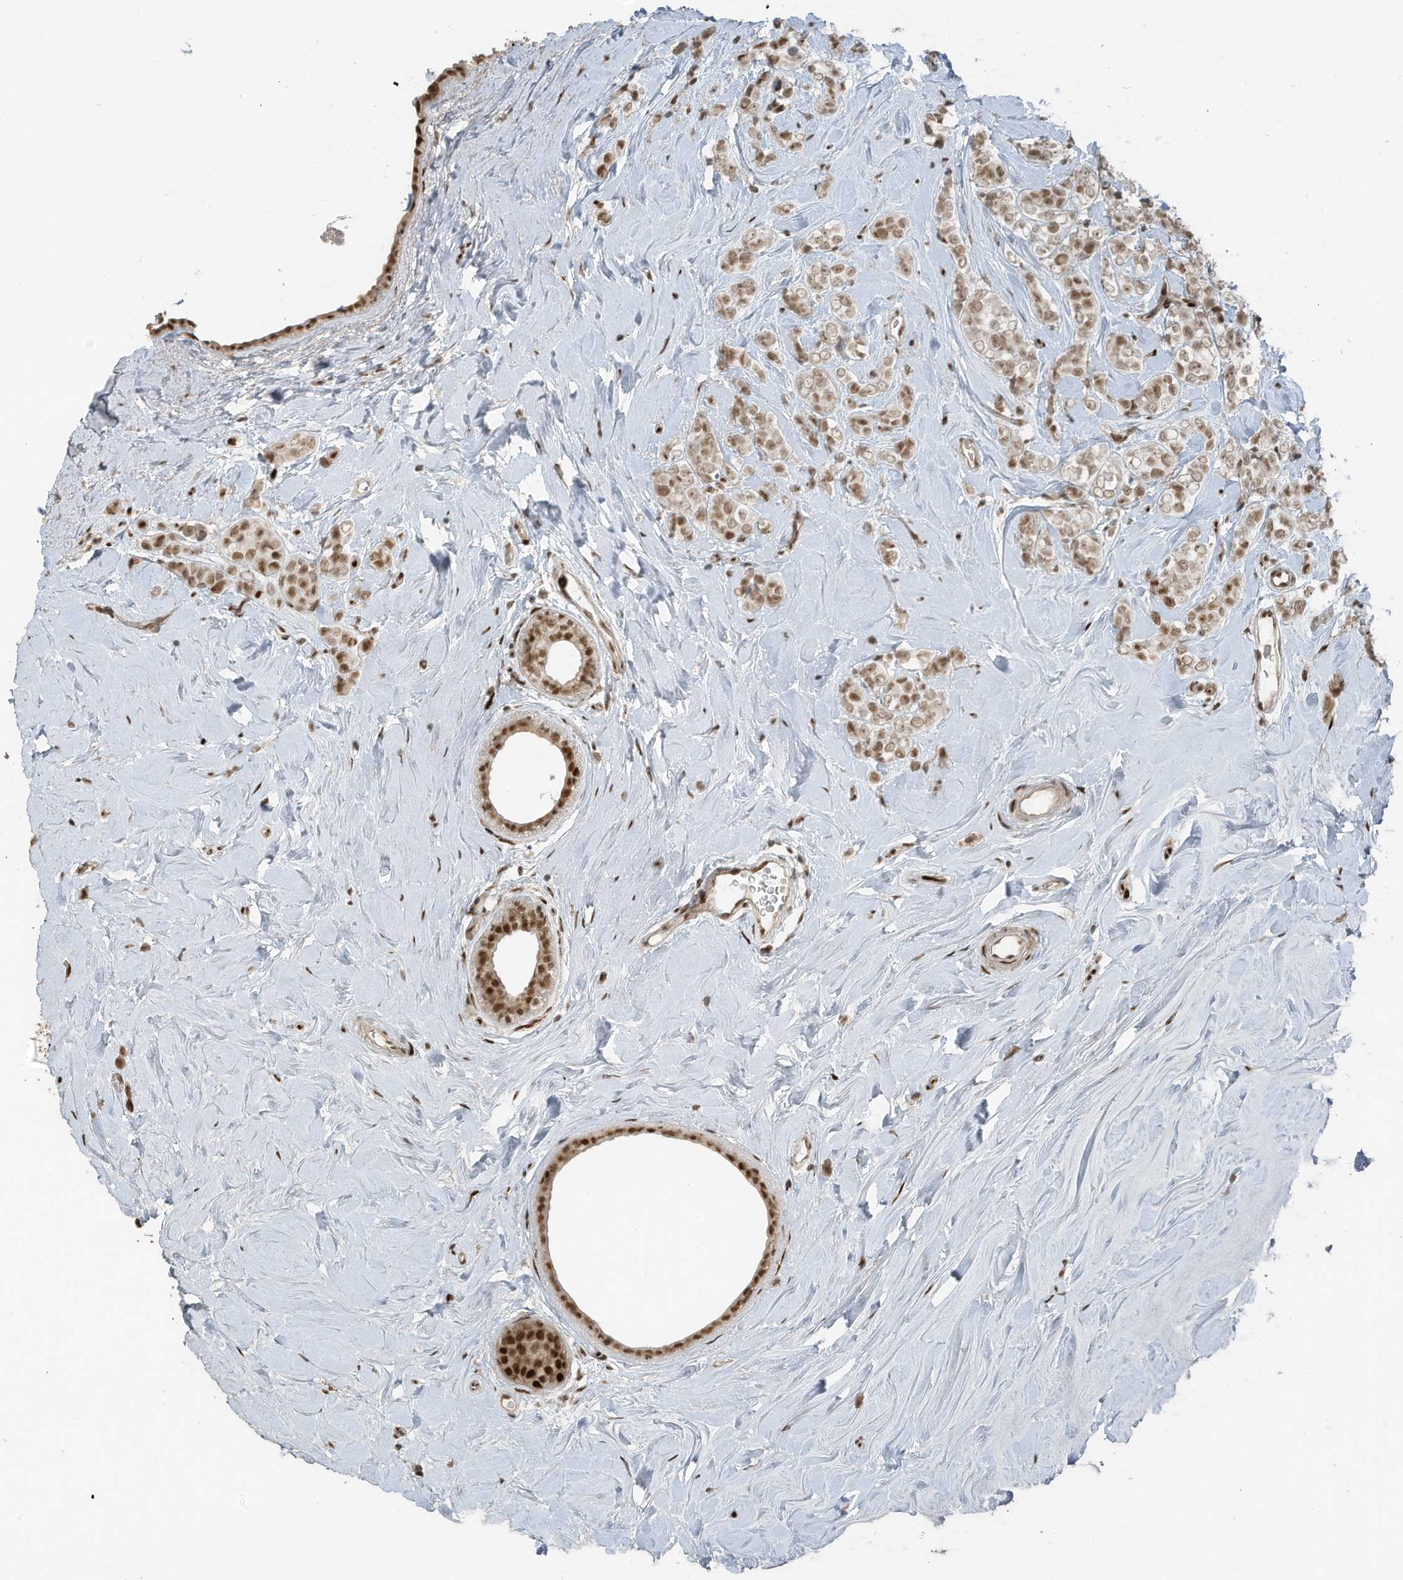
{"staining": {"intensity": "moderate", "quantity": "25%-75%", "location": "nuclear"}, "tissue": "breast cancer", "cell_type": "Tumor cells", "image_type": "cancer", "snomed": [{"axis": "morphology", "description": "Lobular carcinoma"}, {"axis": "topography", "description": "Breast"}], "caption": "Lobular carcinoma (breast) was stained to show a protein in brown. There is medium levels of moderate nuclear positivity in about 25%-75% of tumor cells. (brown staining indicates protein expression, while blue staining denotes nuclei).", "gene": "PCNP", "patient": {"sex": "female", "age": 47}}